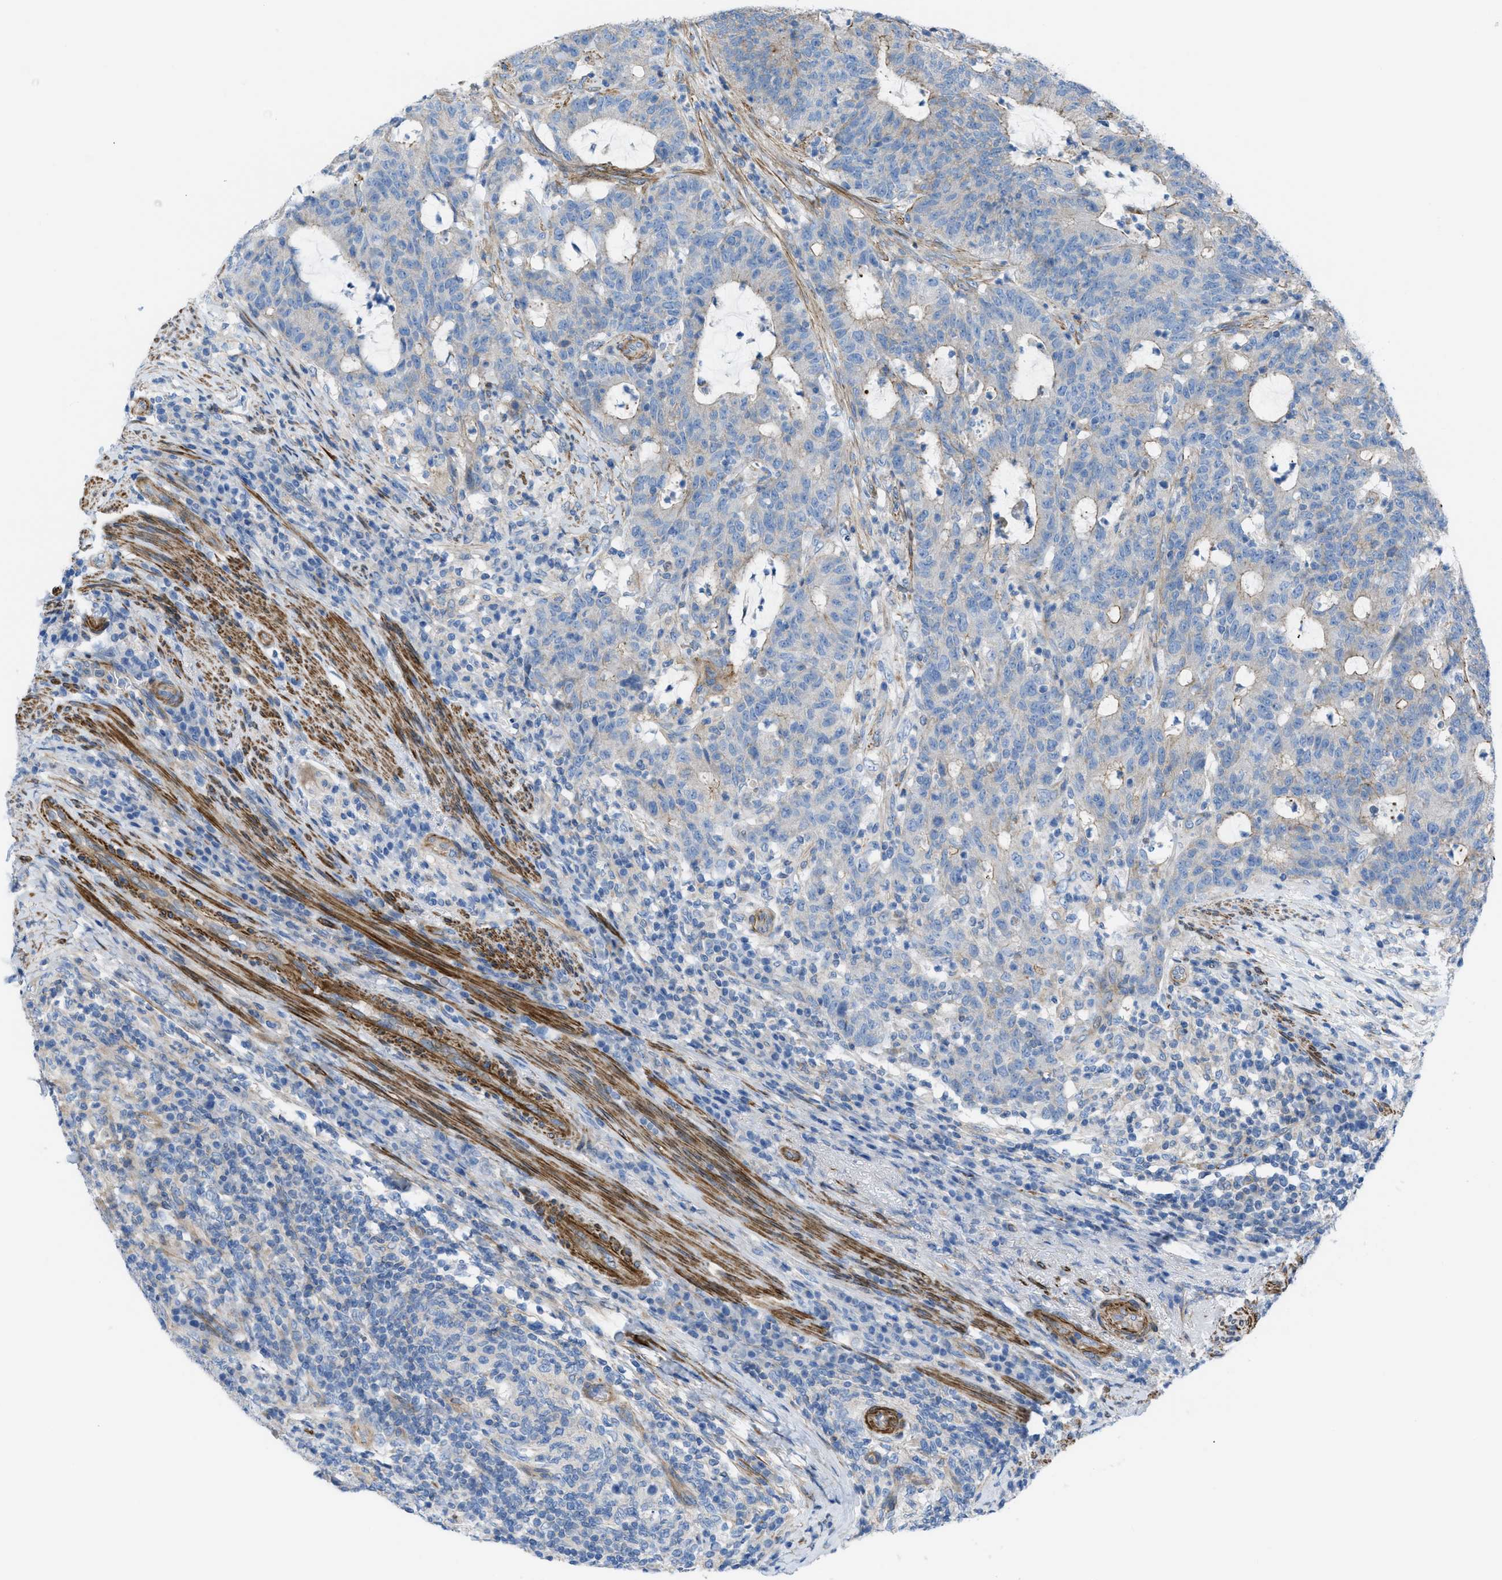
{"staining": {"intensity": "negative", "quantity": "none", "location": "none"}, "tissue": "colorectal cancer", "cell_type": "Tumor cells", "image_type": "cancer", "snomed": [{"axis": "morphology", "description": "Normal tissue, NOS"}, {"axis": "morphology", "description": "Adenocarcinoma, NOS"}, {"axis": "topography", "description": "Colon"}], "caption": "This is an IHC image of colorectal adenocarcinoma. There is no positivity in tumor cells.", "gene": "KCNH7", "patient": {"sex": "female", "age": 75}}